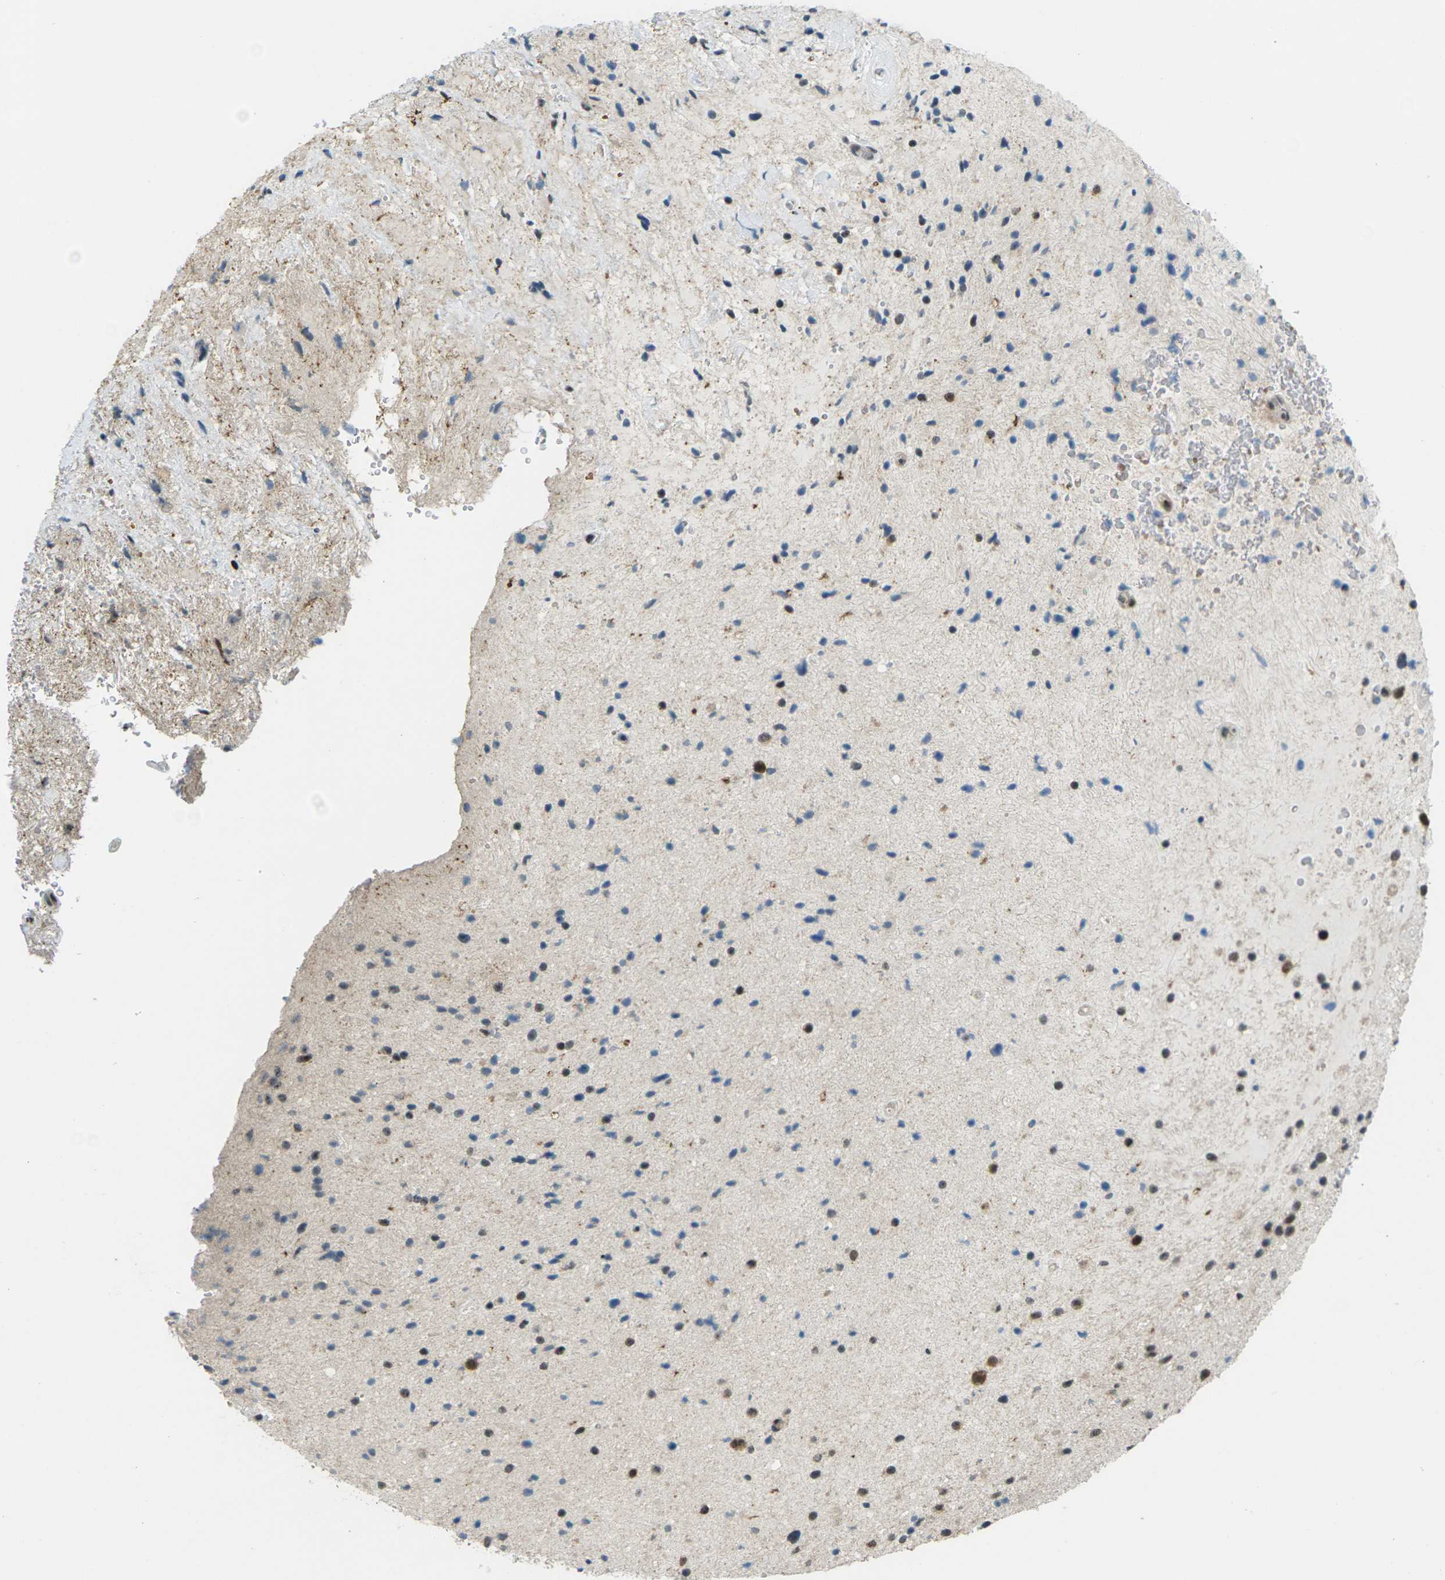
{"staining": {"intensity": "moderate", "quantity": ">75%", "location": "nuclear"}, "tissue": "glioma", "cell_type": "Tumor cells", "image_type": "cancer", "snomed": [{"axis": "morphology", "description": "Glioma, malignant, High grade"}, {"axis": "topography", "description": "Brain"}], "caption": "This histopathology image reveals immunohistochemistry staining of glioma, with medium moderate nuclear expression in about >75% of tumor cells.", "gene": "UBE2S", "patient": {"sex": "male", "age": 33}}